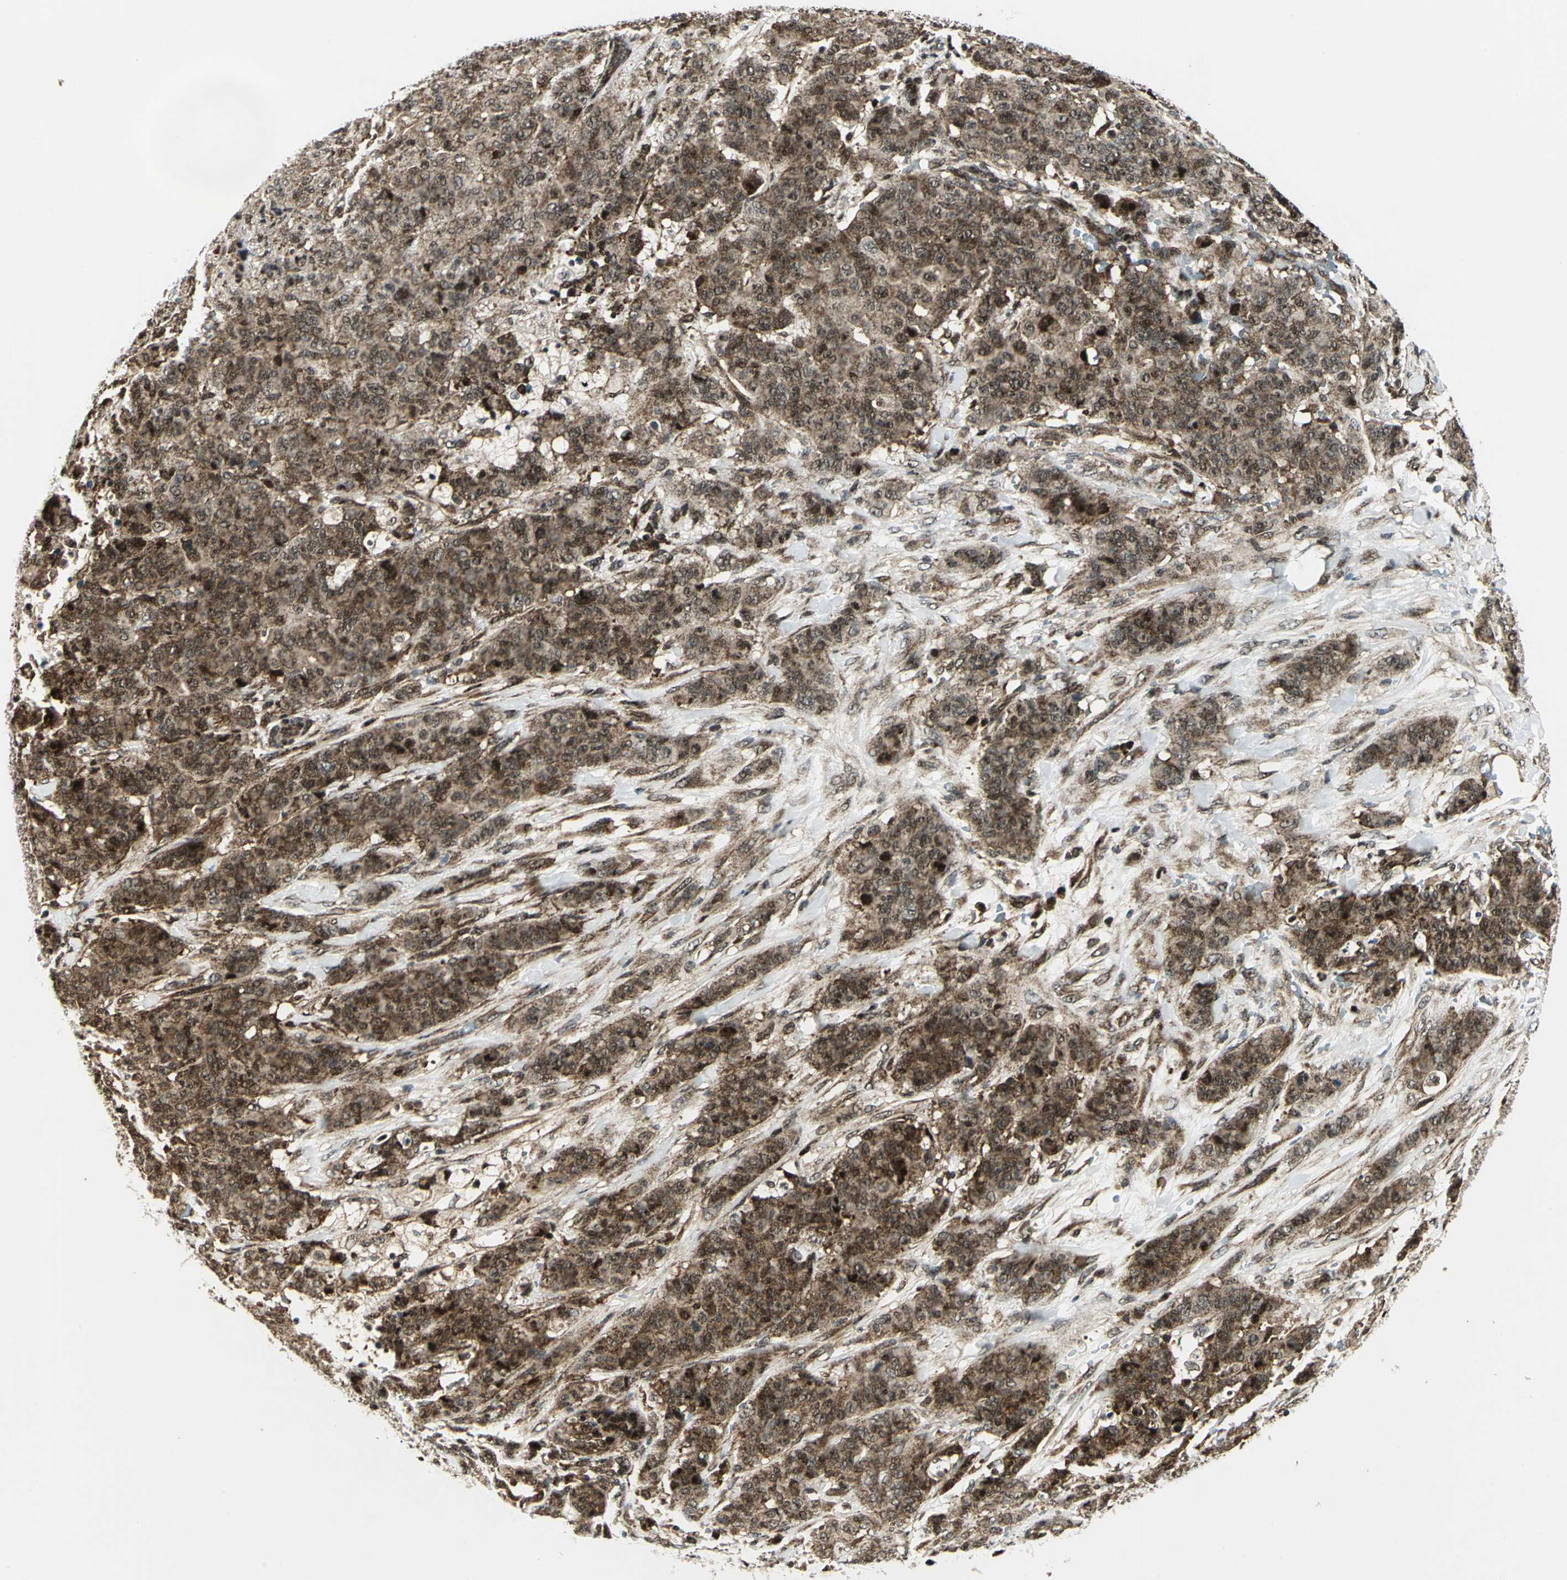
{"staining": {"intensity": "moderate", "quantity": ">75%", "location": "cytoplasmic/membranous,nuclear"}, "tissue": "breast cancer", "cell_type": "Tumor cells", "image_type": "cancer", "snomed": [{"axis": "morphology", "description": "Duct carcinoma"}, {"axis": "topography", "description": "Breast"}], "caption": "This photomicrograph exhibits breast cancer stained with immunohistochemistry (IHC) to label a protein in brown. The cytoplasmic/membranous and nuclear of tumor cells show moderate positivity for the protein. Nuclei are counter-stained blue.", "gene": "COPS5", "patient": {"sex": "female", "age": 40}}